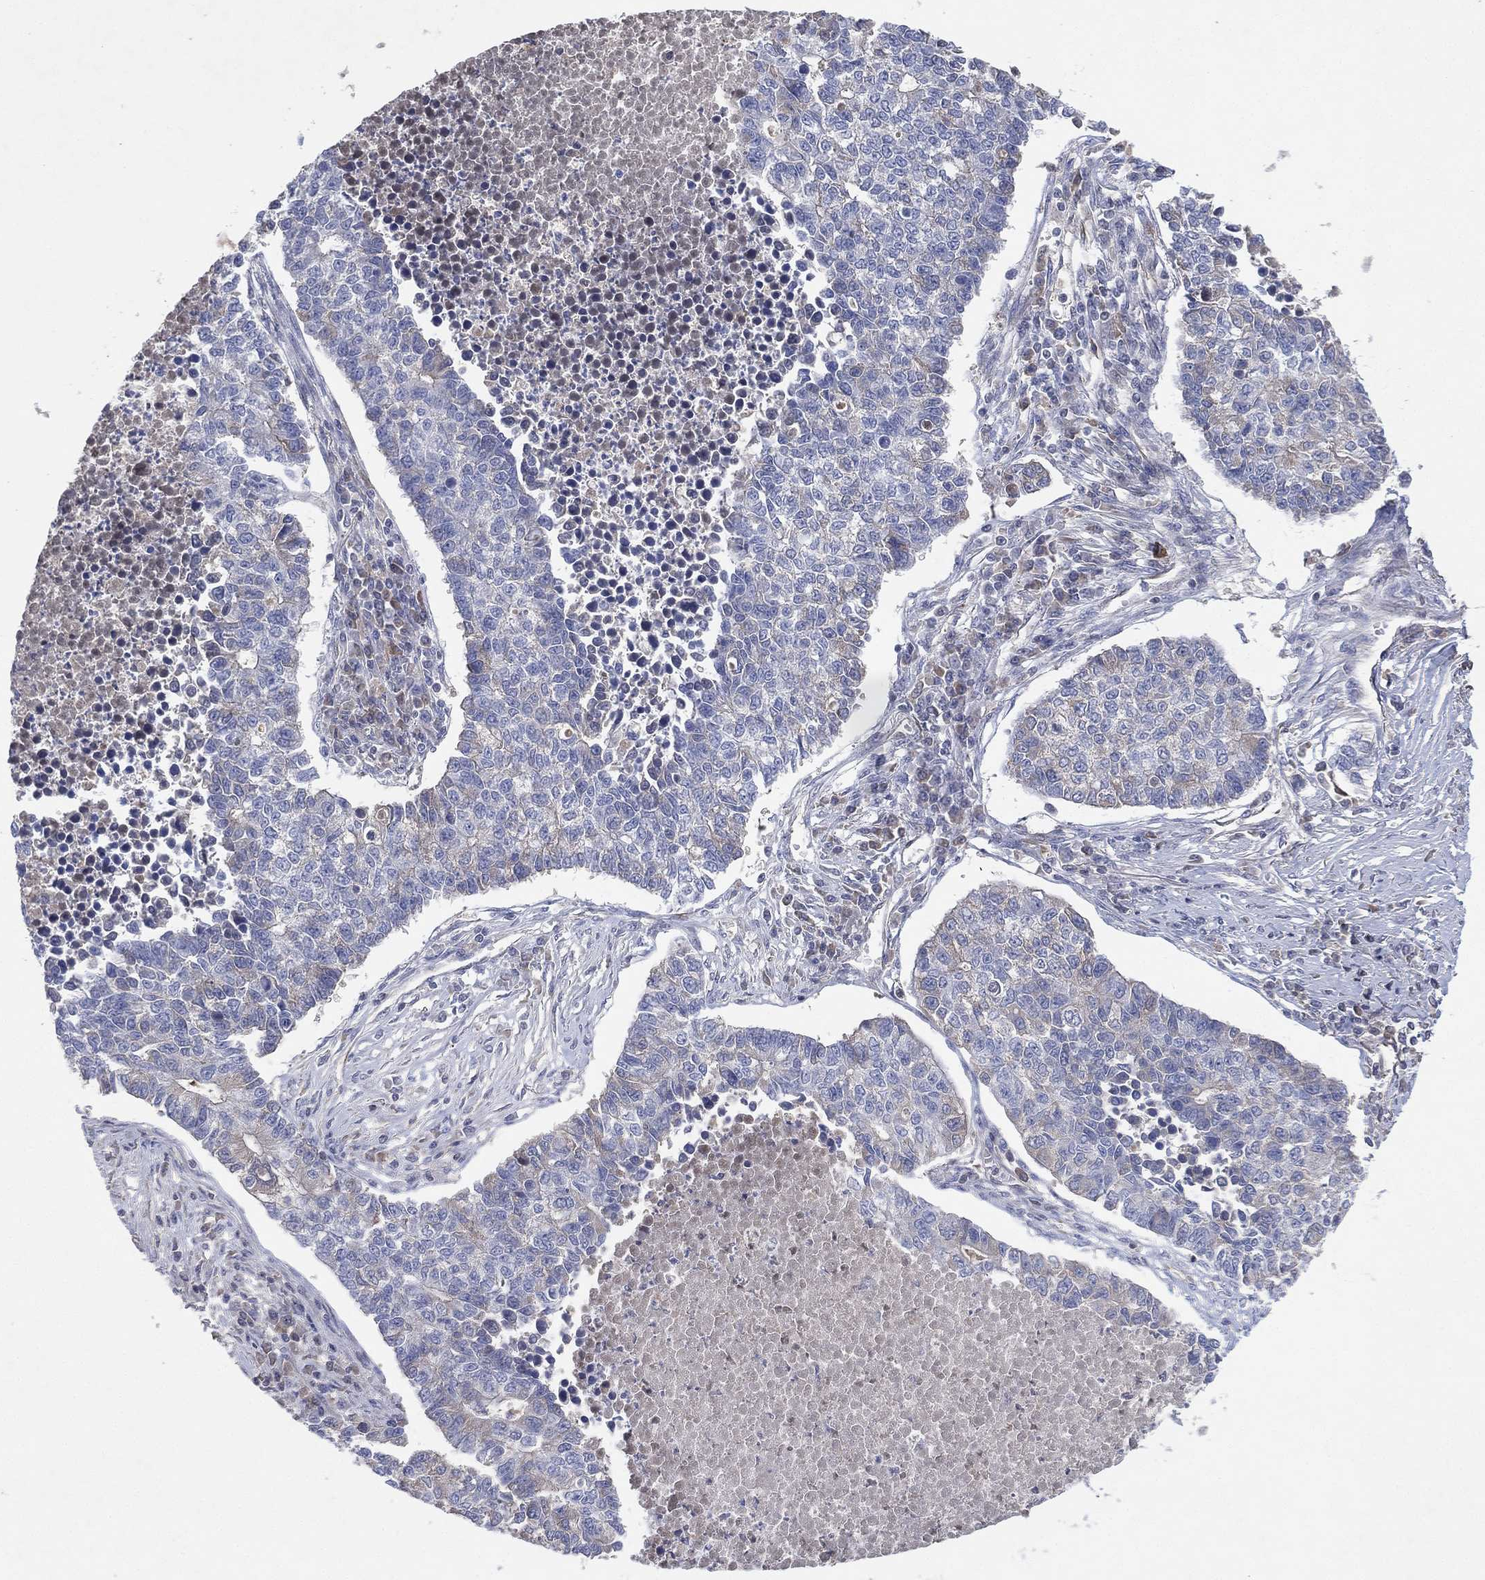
{"staining": {"intensity": "negative", "quantity": "none", "location": "none"}, "tissue": "lung cancer", "cell_type": "Tumor cells", "image_type": "cancer", "snomed": [{"axis": "morphology", "description": "Adenocarcinoma, NOS"}, {"axis": "topography", "description": "Lung"}], "caption": "Tumor cells are negative for protein expression in human lung cancer. (DAB (3,3'-diaminobenzidine) IHC visualized using brightfield microscopy, high magnification).", "gene": "FLI1", "patient": {"sex": "male", "age": 57}}